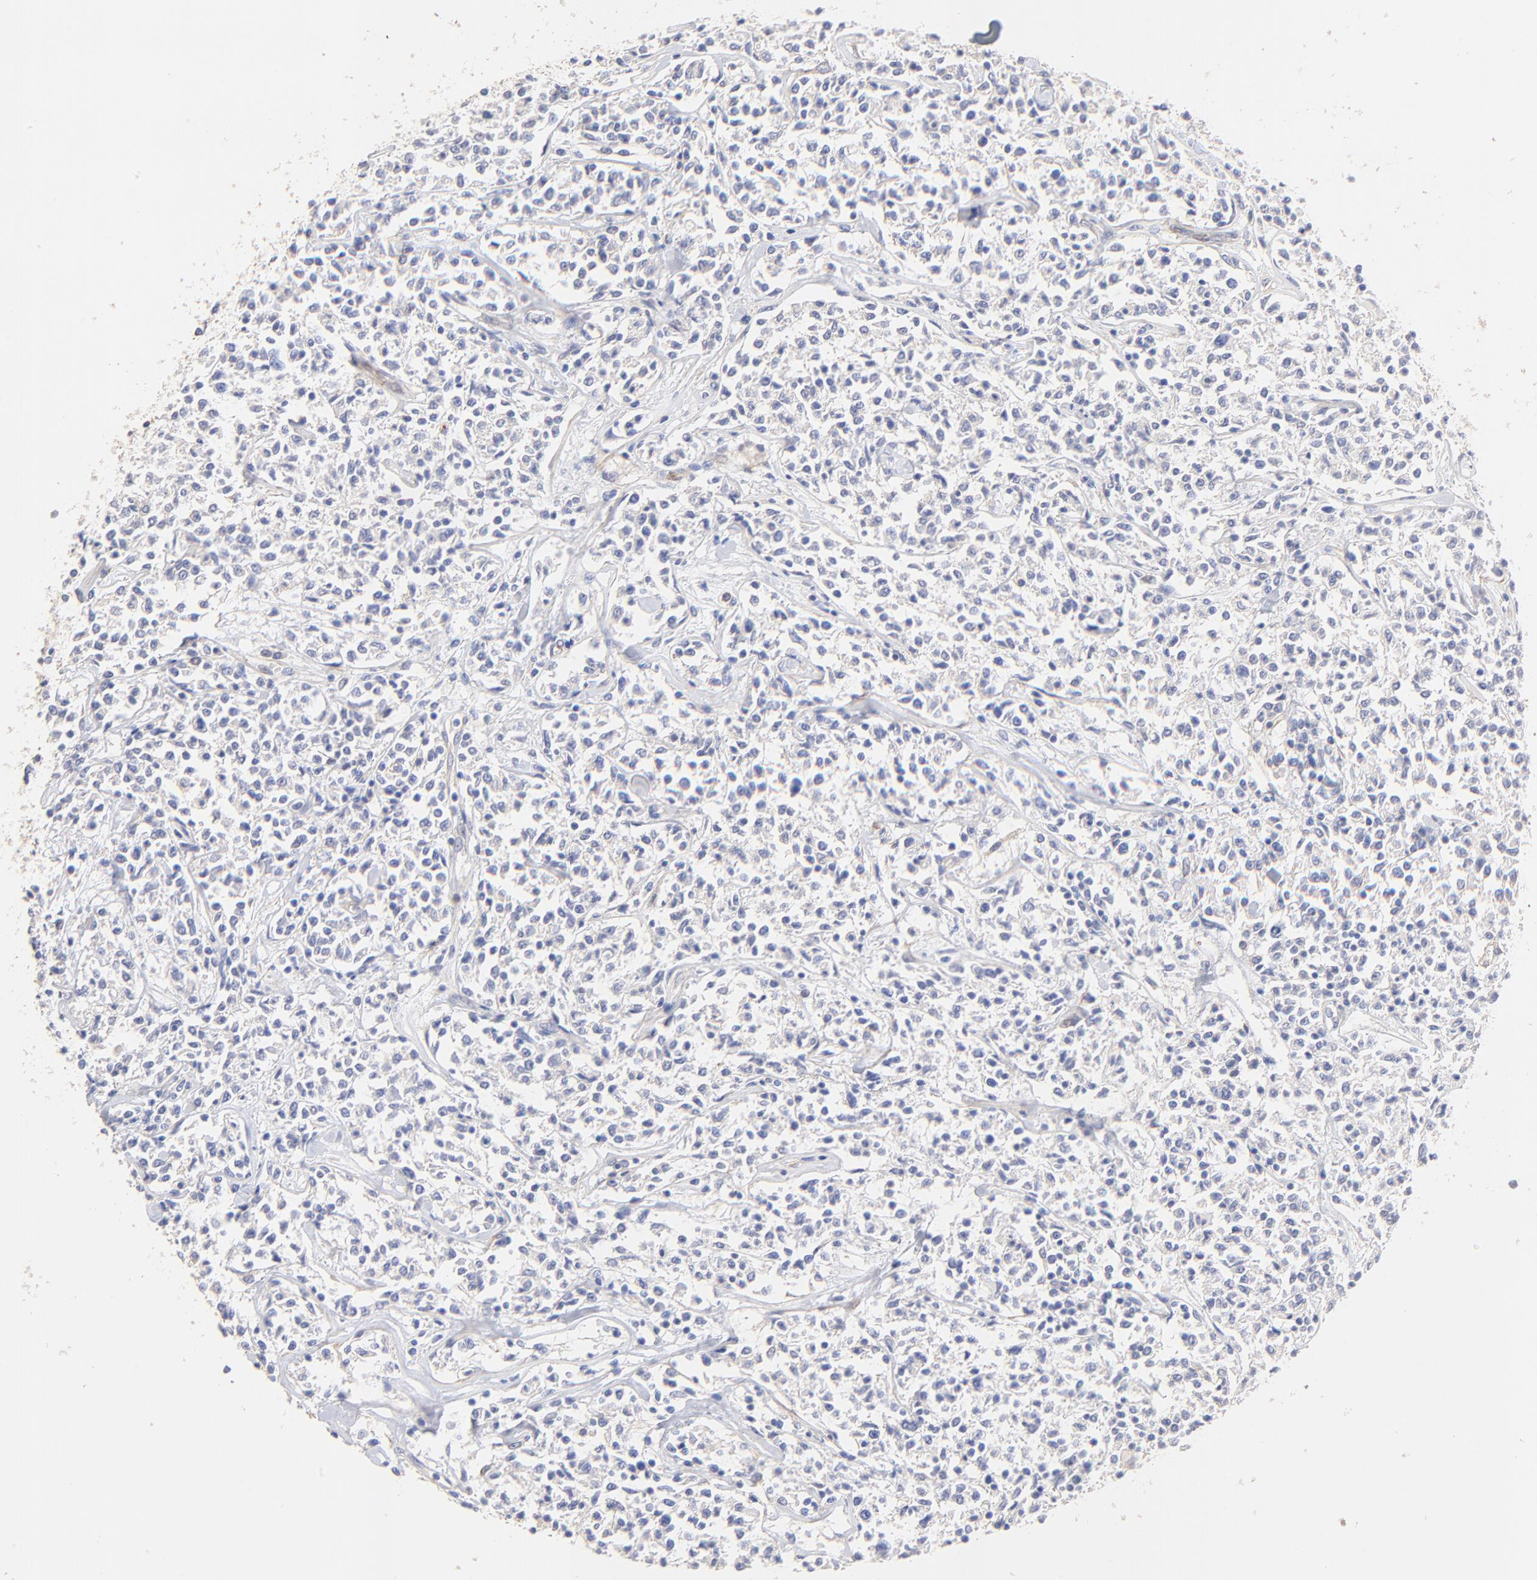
{"staining": {"intensity": "negative", "quantity": "none", "location": "none"}, "tissue": "lymphoma", "cell_type": "Tumor cells", "image_type": "cancer", "snomed": [{"axis": "morphology", "description": "Malignant lymphoma, non-Hodgkin's type, Low grade"}, {"axis": "topography", "description": "Small intestine"}], "caption": "Tumor cells are negative for brown protein staining in malignant lymphoma, non-Hodgkin's type (low-grade).", "gene": "ACTRT1", "patient": {"sex": "female", "age": 59}}